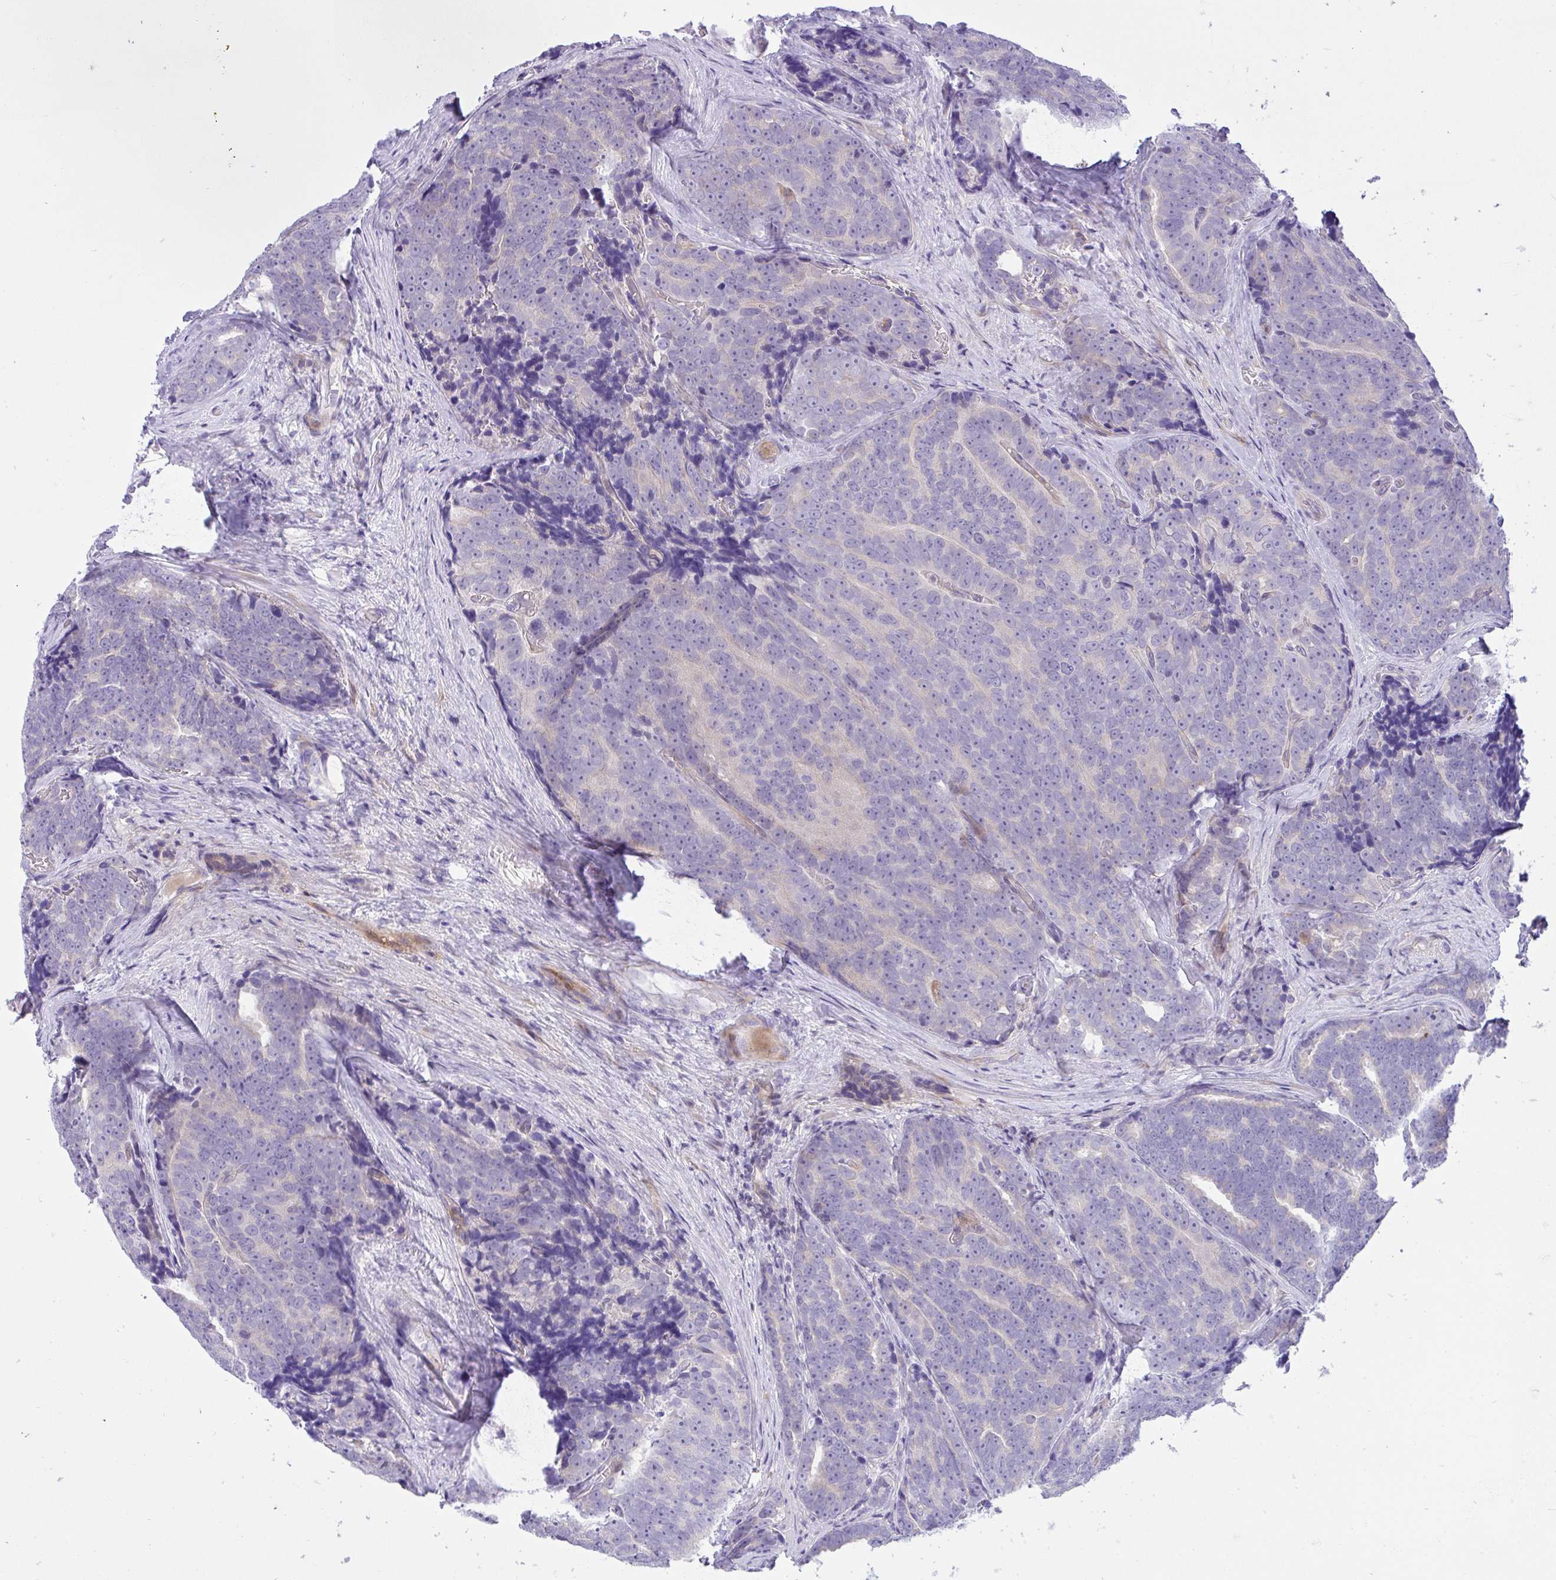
{"staining": {"intensity": "moderate", "quantity": "<25%", "location": "cytoplasmic/membranous"}, "tissue": "prostate cancer", "cell_type": "Tumor cells", "image_type": "cancer", "snomed": [{"axis": "morphology", "description": "Adenocarcinoma, Low grade"}, {"axis": "topography", "description": "Prostate"}], "caption": "DAB (3,3'-diaminobenzidine) immunohistochemical staining of human prostate cancer (low-grade adenocarcinoma) displays moderate cytoplasmic/membranous protein positivity in about <25% of tumor cells.", "gene": "ZNF101", "patient": {"sex": "male", "age": 62}}